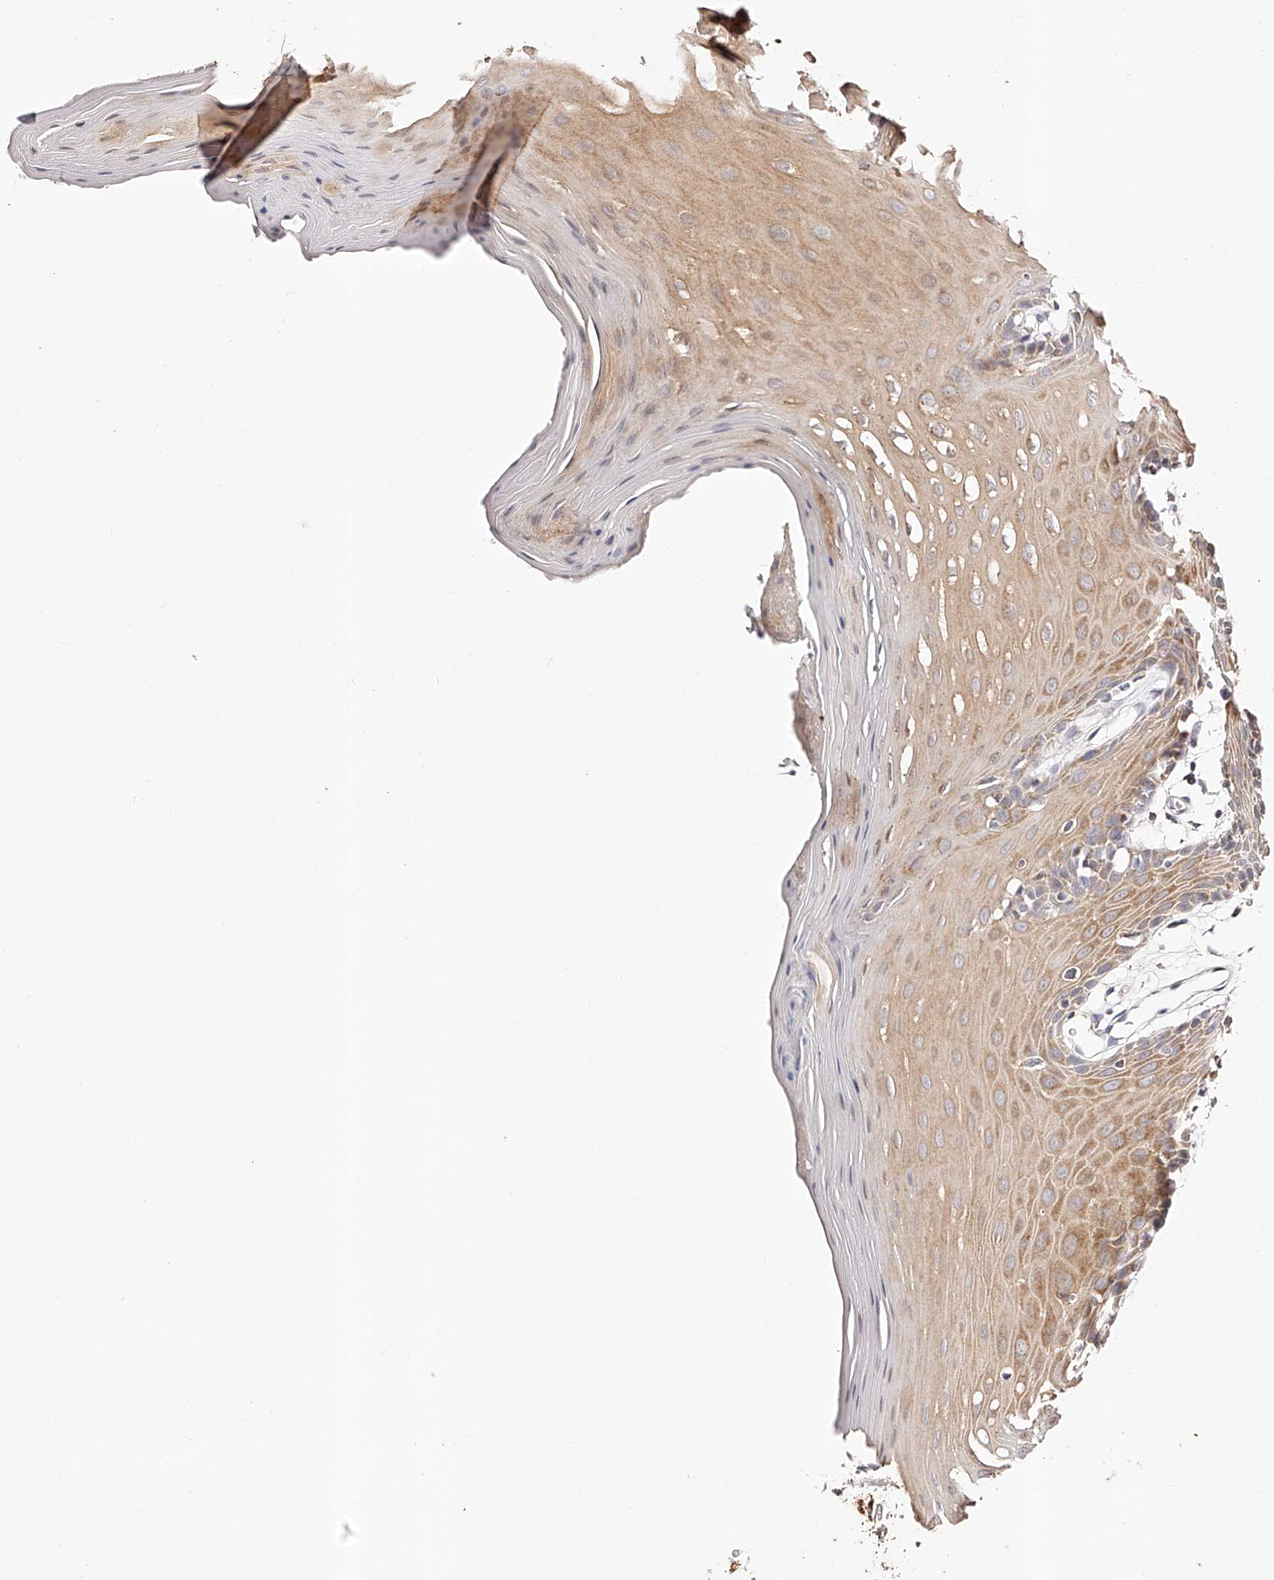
{"staining": {"intensity": "moderate", "quantity": "25%-75%", "location": "cytoplasmic/membranous"}, "tissue": "oral mucosa", "cell_type": "Squamous epithelial cells", "image_type": "normal", "snomed": [{"axis": "morphology", "description": "Normal tissue, NOS"}, {"axis": "morphology", "description": "Squamous cell carcinoma, NOS"}, {"axis": "topography", "description": "Skeletal muscle"}, {"axis": "topography", "description": "Oral tissue"}, {"axis": "topography", "description": "Salivary gland"}, {"axis": "topography", "description": "Head-Neck"}], "caption": "Immunohistochemical staining of normal oral mucosa displays moderate cytoplasmic/membranous protein staining in about 25%-75% of squamous epithelial cells.", "gene": "NDUFV3", "patient": {"sex": "male", "age": 54}}